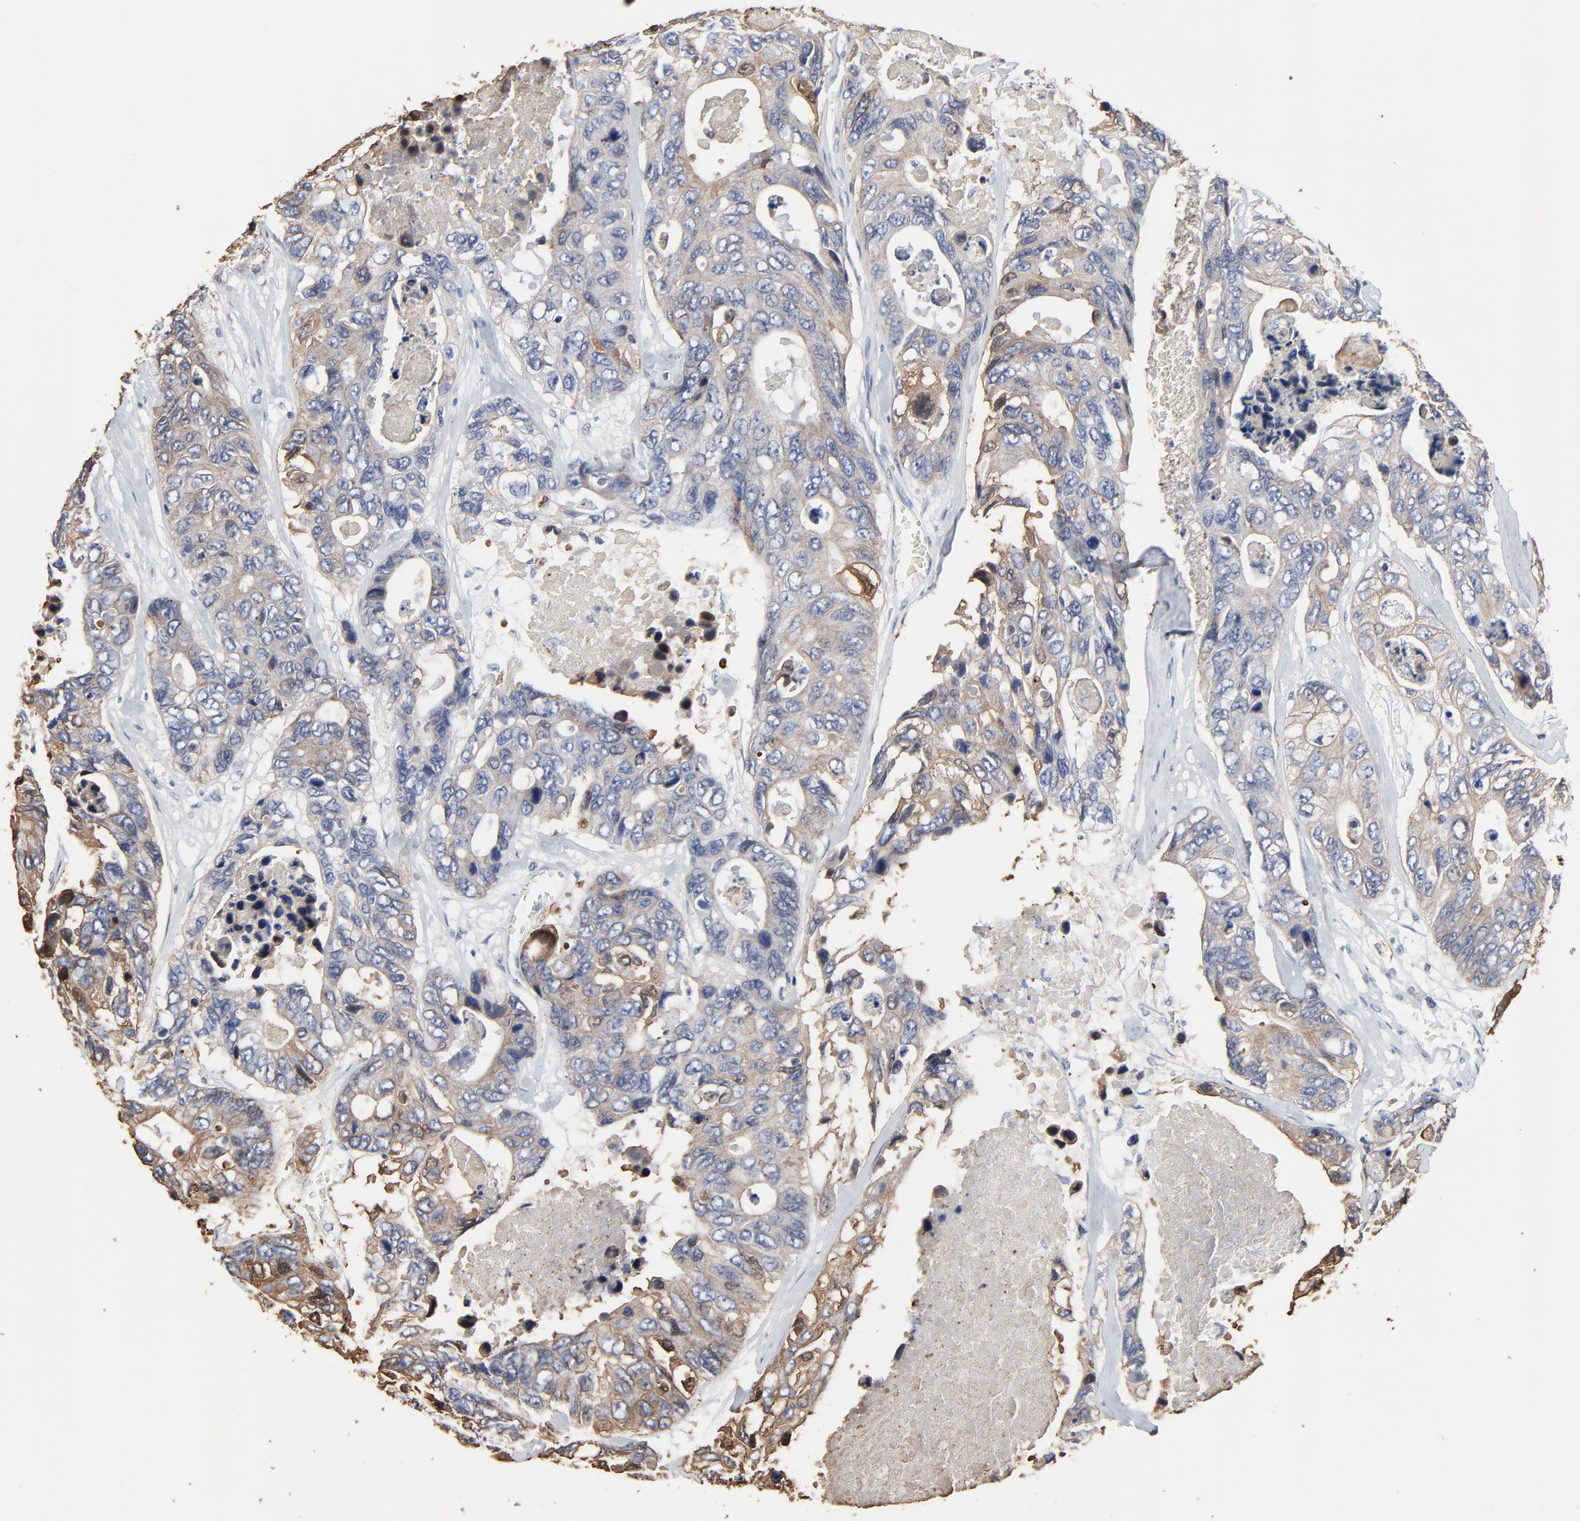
{"staining": {"intensity": "weak", "quantity": ">75%", "location": "cytoplasmic/membranous"}, "tissue": "colorectal cancer", "cell_type": "Tumor cells", "image_type": "cancer", "snomed": [{"axis": "morphology", "description": "Adenocarcinoma, NOS"}, {"axis": "topography", "description": "Colon"}], "caption": "Colorectal cancer tissue reveals weak cytoplasmic/membranous positivity in about >75% of tumor cells", "gene": "LNX1", "patient": {"sex": "female", "age": 86}}